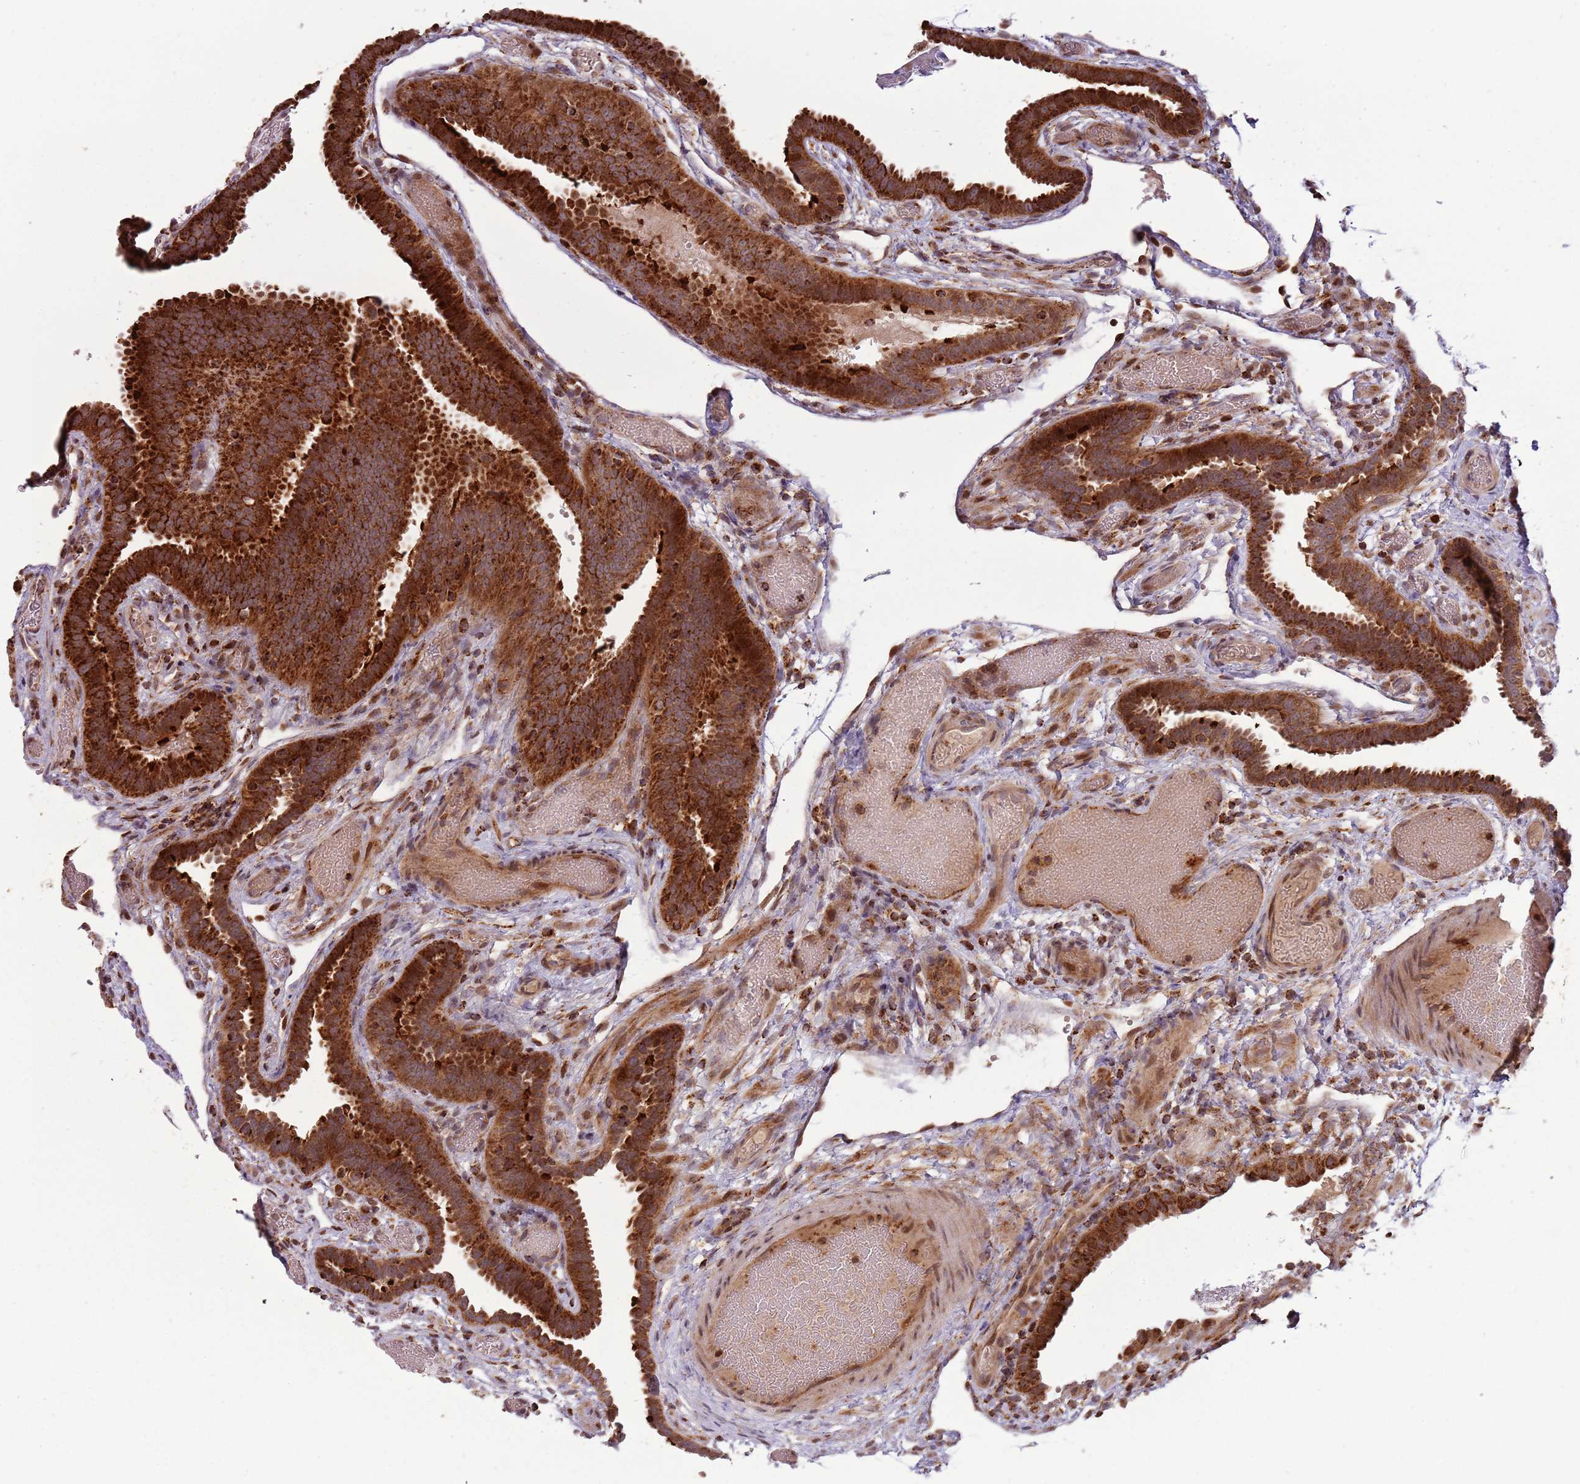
{"staining": {"intensity": "strong", "quantity": ">75%", "location": "cytoplasmic/membranous,nuclear"}, "tissue": "fallopian tube", "cell_type": "Glandular cells", "image_type": "normal", "snomed": [{"axis": "morphology", "description": "Normal tissue, NOS"}, {"axis": "topography", "description": "Fallopian tube"}], "caption": "Immunohistochemical staining of benign fallopian tube shows >75% levels of strong cytoplasmic/membranous,nuclear protein expression in approximately >75% of glandular cells.", "gene": "ULK3", "patient": {"sex": "female", "age": 37}}